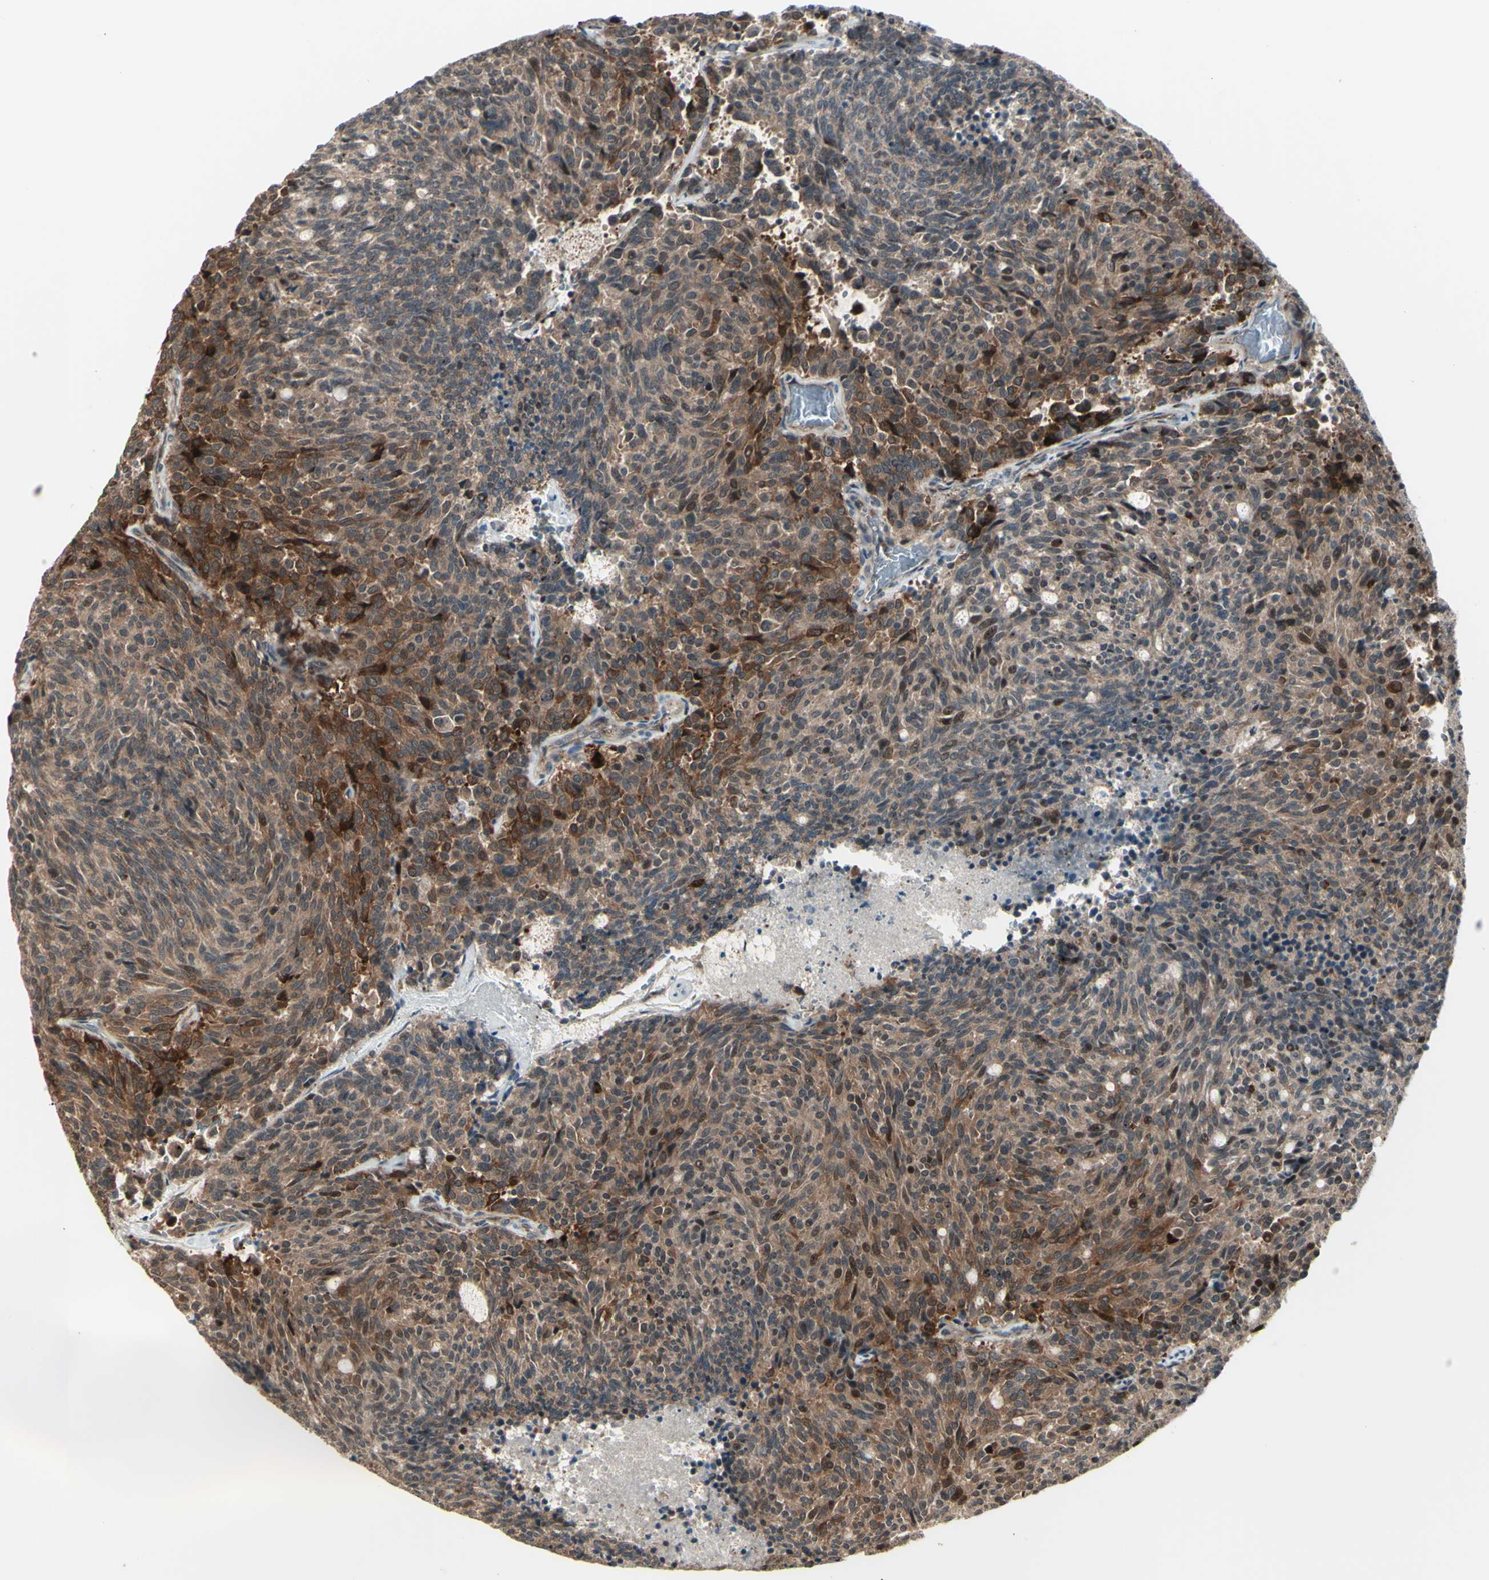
{"staining": {"intensity": "strong", "quantity": ">75%", "location": "cytoplasmic/membranous,nuclear"}, "tissue": "carcinoid", "cell_type": "Tumor cells", "image_type": "cancer", "snomed": [{"axis": "morphology", "description": "Carcinoid, malignant, NOS"}, {"axis": "topography", "description": "Pancreas"}], "caption": "This photomicrograph displays carcinoid (malignant) stained with immunohistochemistry to label a protein in brown. The cytoplasmic/membranous and nuclear of tumor cells show strong positivity for the protein. Nuclei are counter-stained blue.", "gene": "MLF2", "patient": {"sex": "female", "age": 54}}